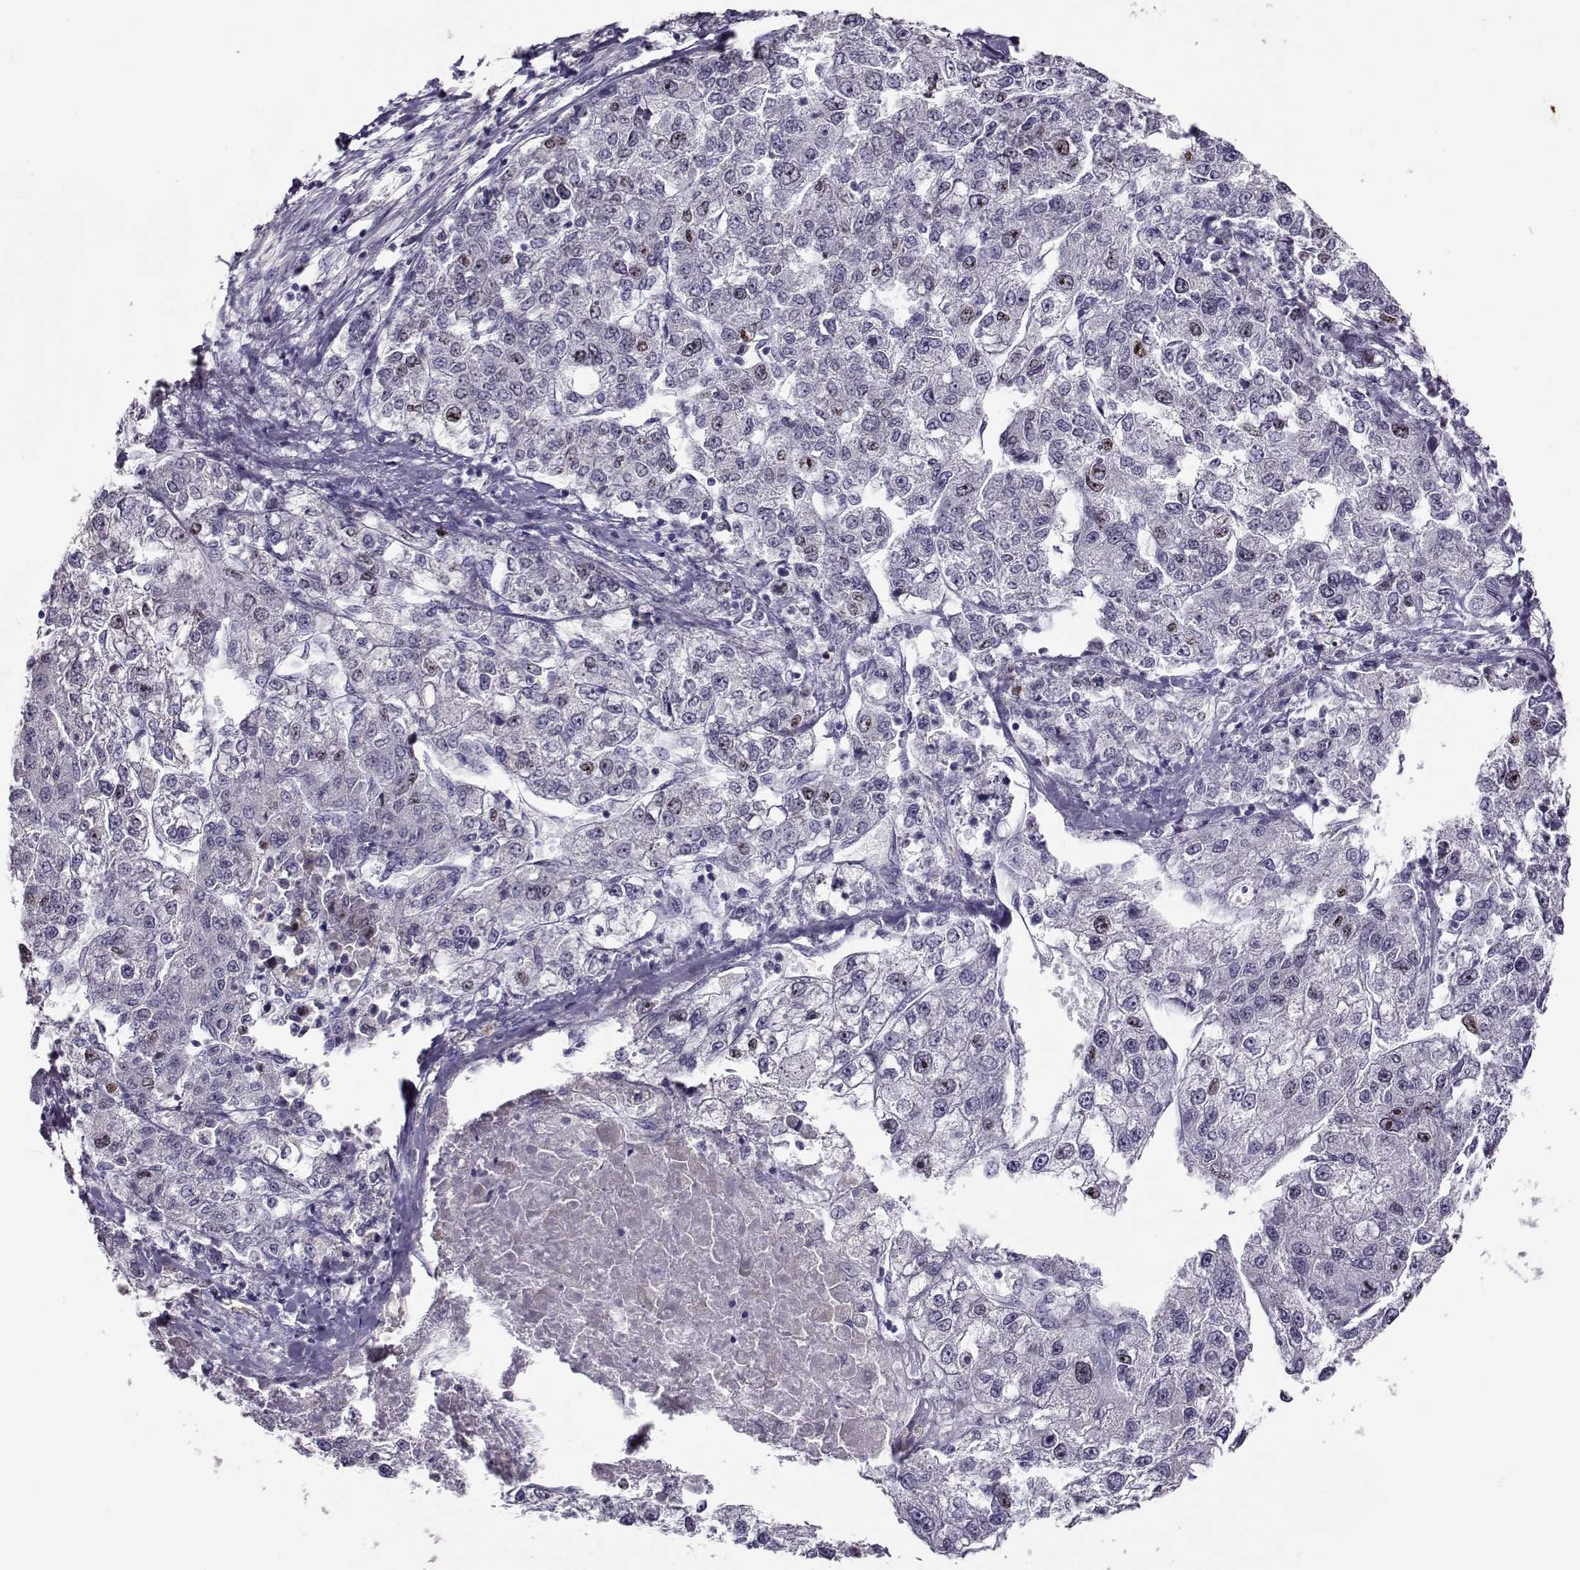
{"staining": {"intensity": "weak", "quantity": "<25%", "location": "nuclear"}, "tissue": "liver cancer", "cell_type": "Tumor cells", "image_type": "cancer", "snomed": [{"axis": "morphology", "description": "Carcinoma, Hepatocellular, NOS"}, {"axis": "topography", "description": "Liver"}], "caption": "Immunohistochemical staining of hepatocellular carcinoma (liver) displays no significant positivity in tumor cells.", "gene": "NPW", "patient": {"sex": "male", "age": 56}}